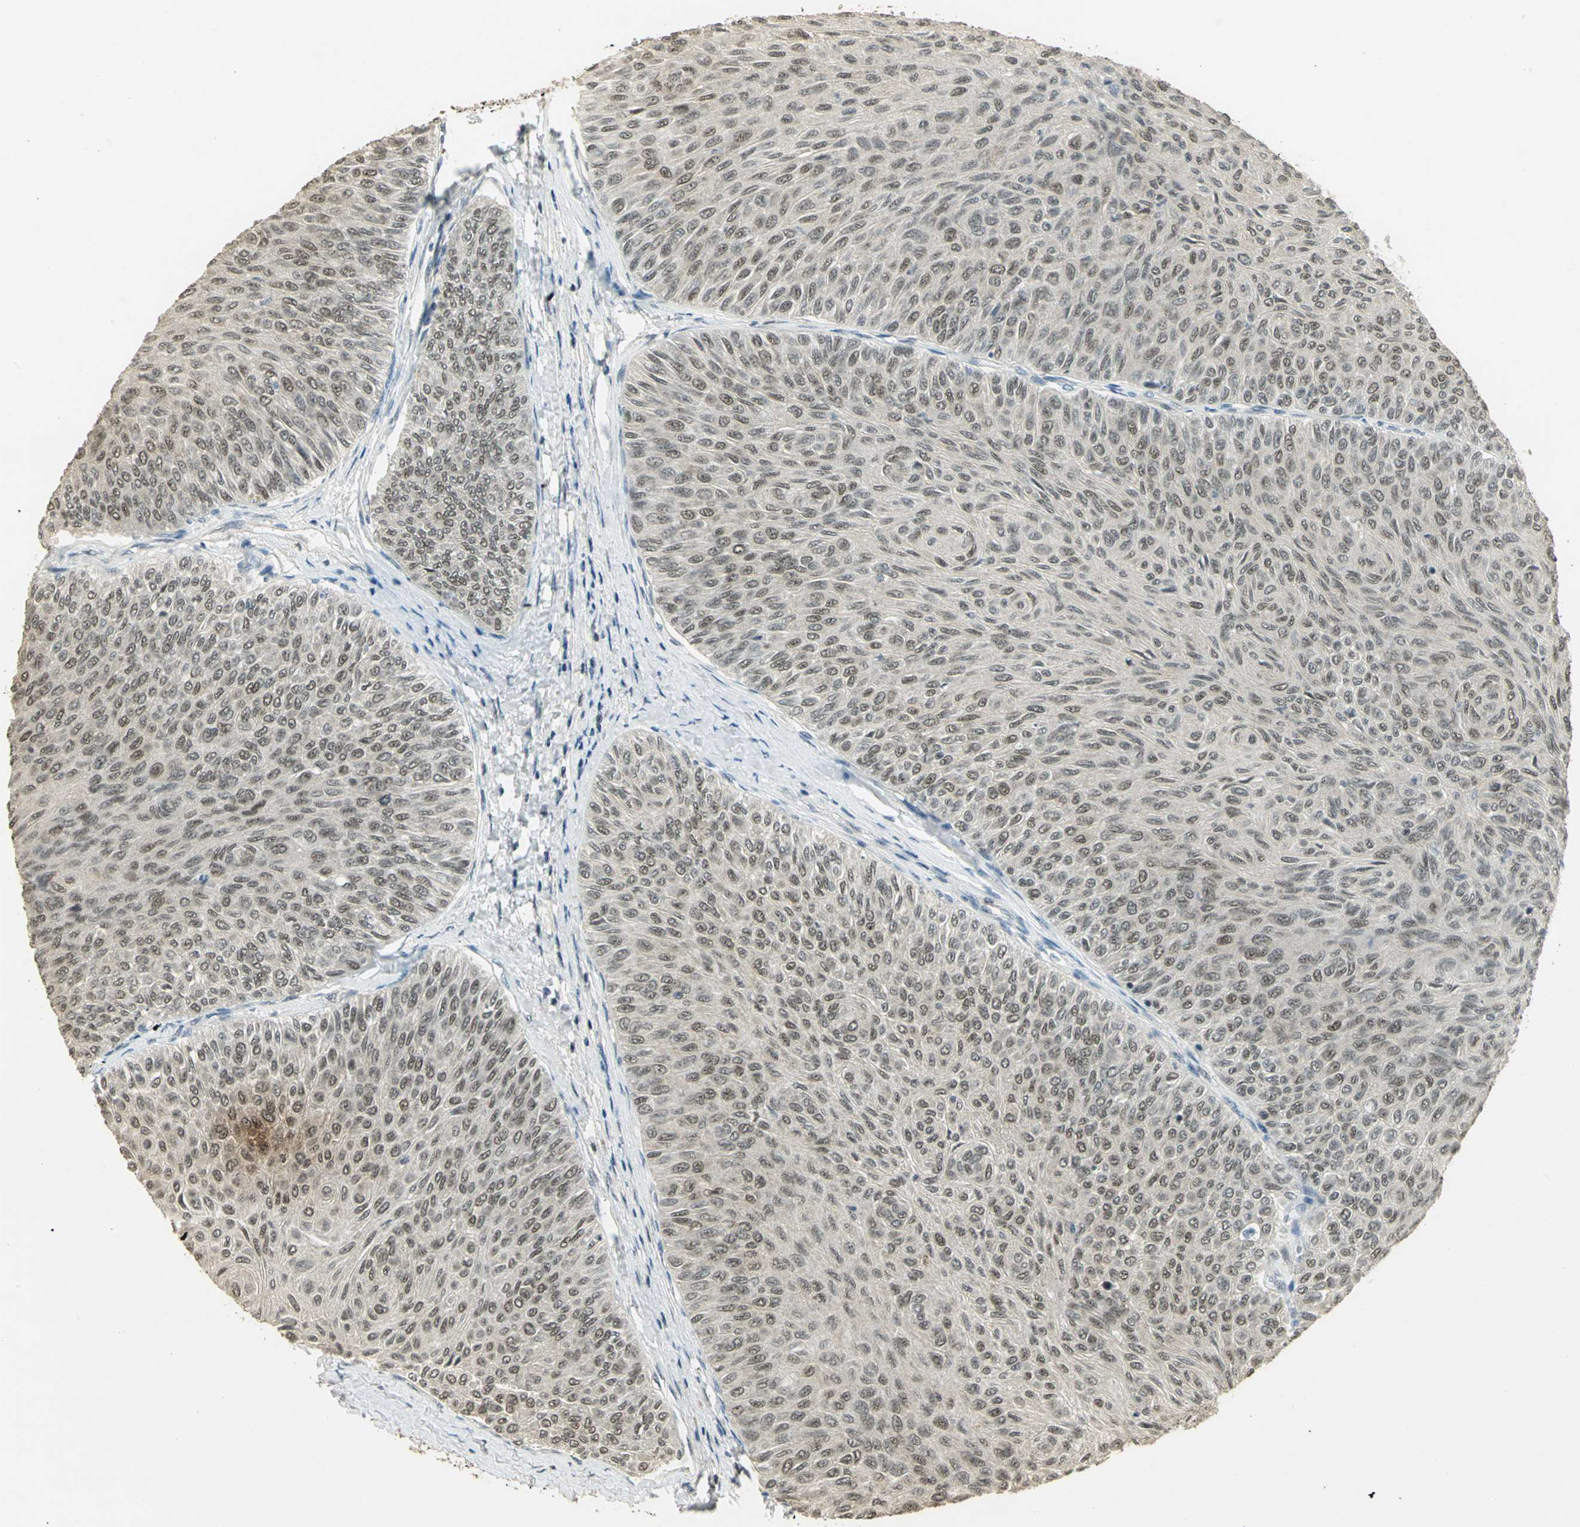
{"staining": {"intensity": "strong", "quantity": ">75%", "location": "nuclear"}, "tissue": "urothelial cancer", "cell_type": "Tumor cells", "image_type": "cancer", "snomed": [{"axis": "morphology", "description": "Urothelial carcinoma, Low grade"}, {"axis": "topography", "description": "Urinary bladder"}], "caption": "Immunohistochemistry (IHC) image of neoplastic tissue: human urothelial cancer stained using immunohistochemistry (IHC) demonstrates high levels of strong protein expression localized specifically in the nuclear of tumor cells, appearing as a nuclear brown color.", "gene": "ELF1", "patient": {"sex": "male", "age": 78}}